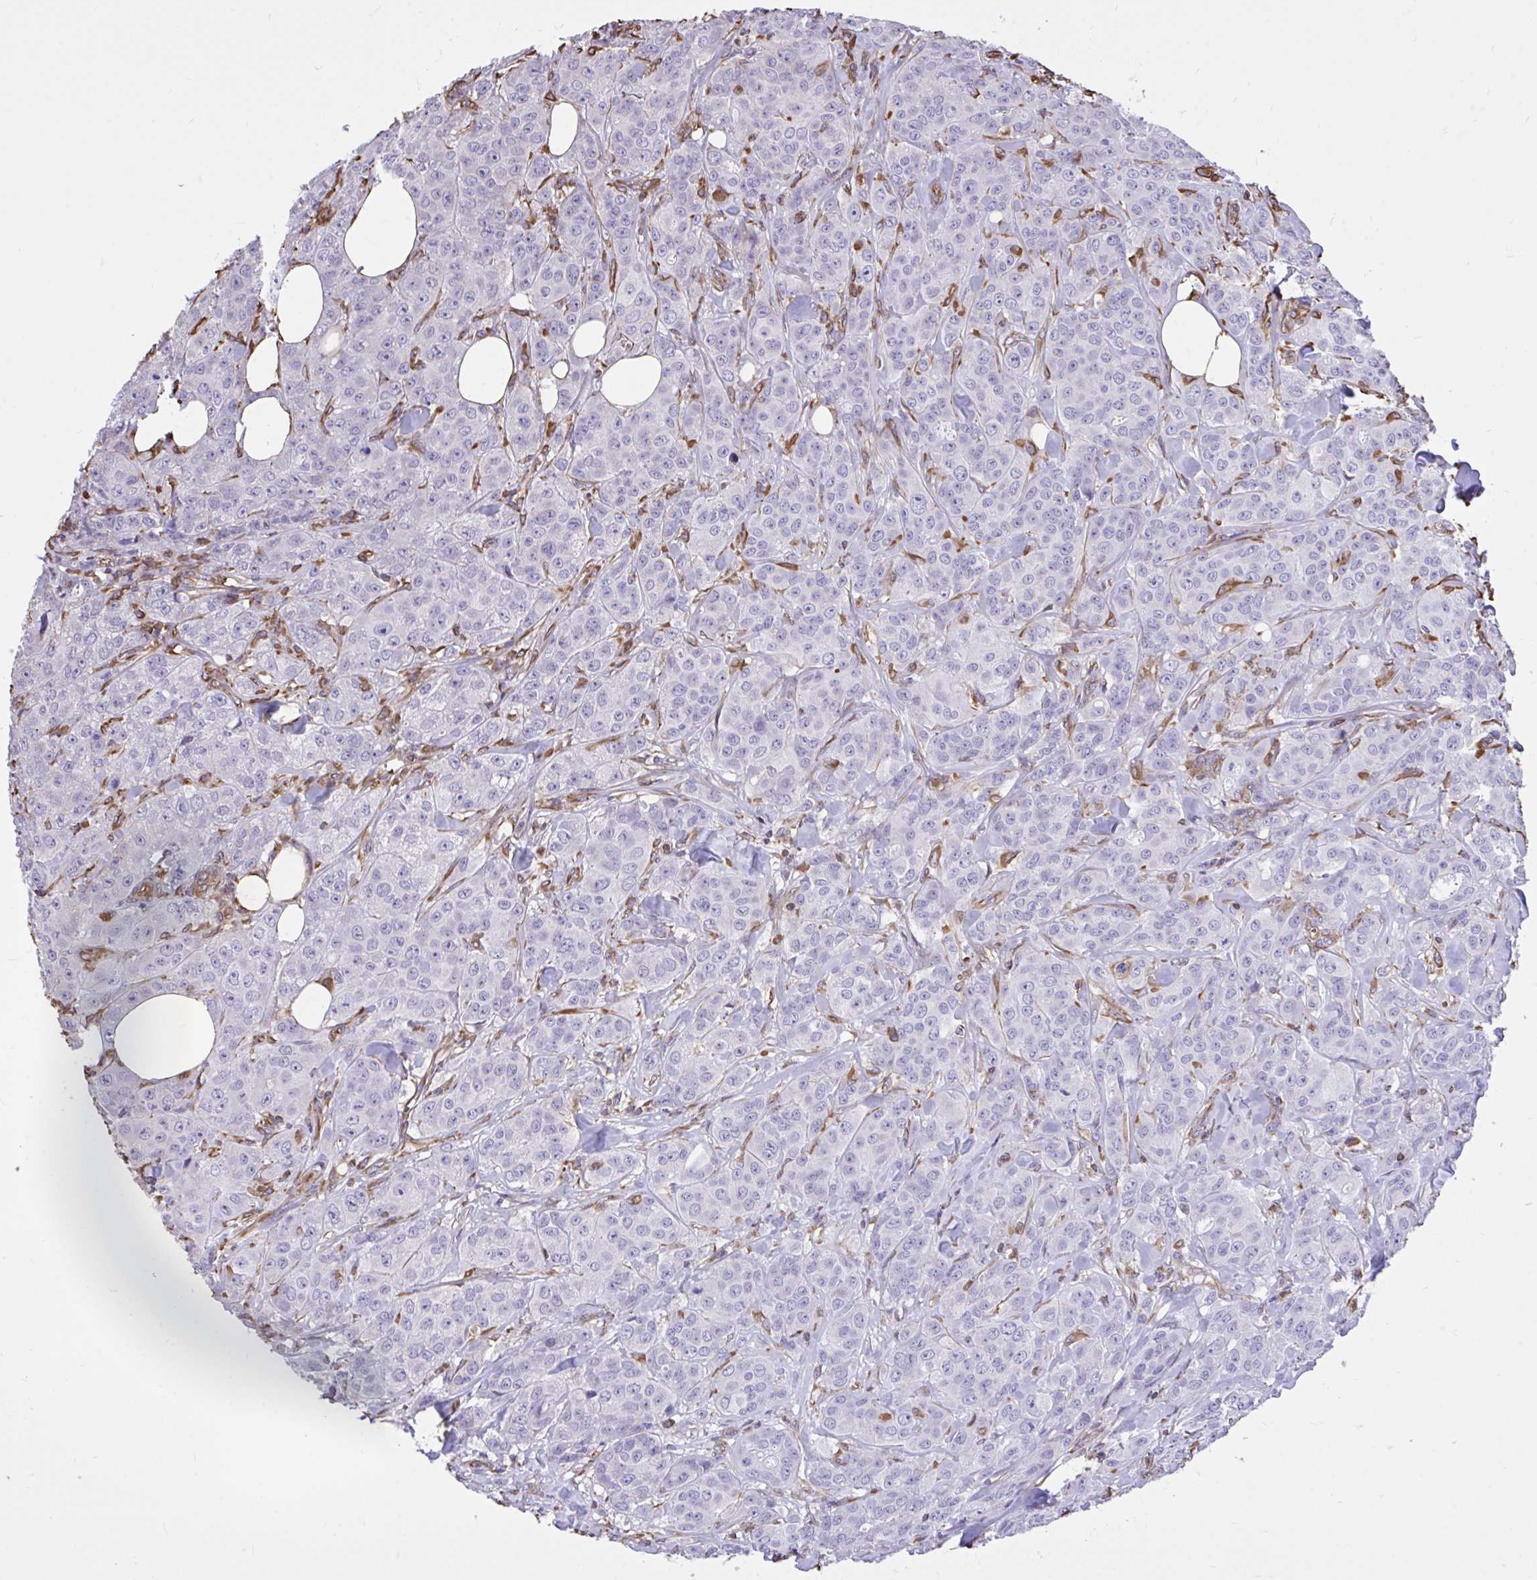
{"staining": {"intensity": "negative", "quantity": "none", "location": "none"}, "tissue": "breast cancer", "cell_type": "Tumor cells", "image_type": "cancer", "snomed": [{"axis": "morphology", "description": "Normal tissue, NOS"}, {"axis": "morphology", "description": "Duct carcinoma"}, {"axis": "topography", "description": "Breast"}], "caption": "The micrograph reveals no staining of tumor cells in breast invasive ductal carcinoma. (Brightfield microscopy of DAB immunohistochemistry at high magnification).", "gene": "RNF103", "patient": {"sex": "female", "age": 43}}